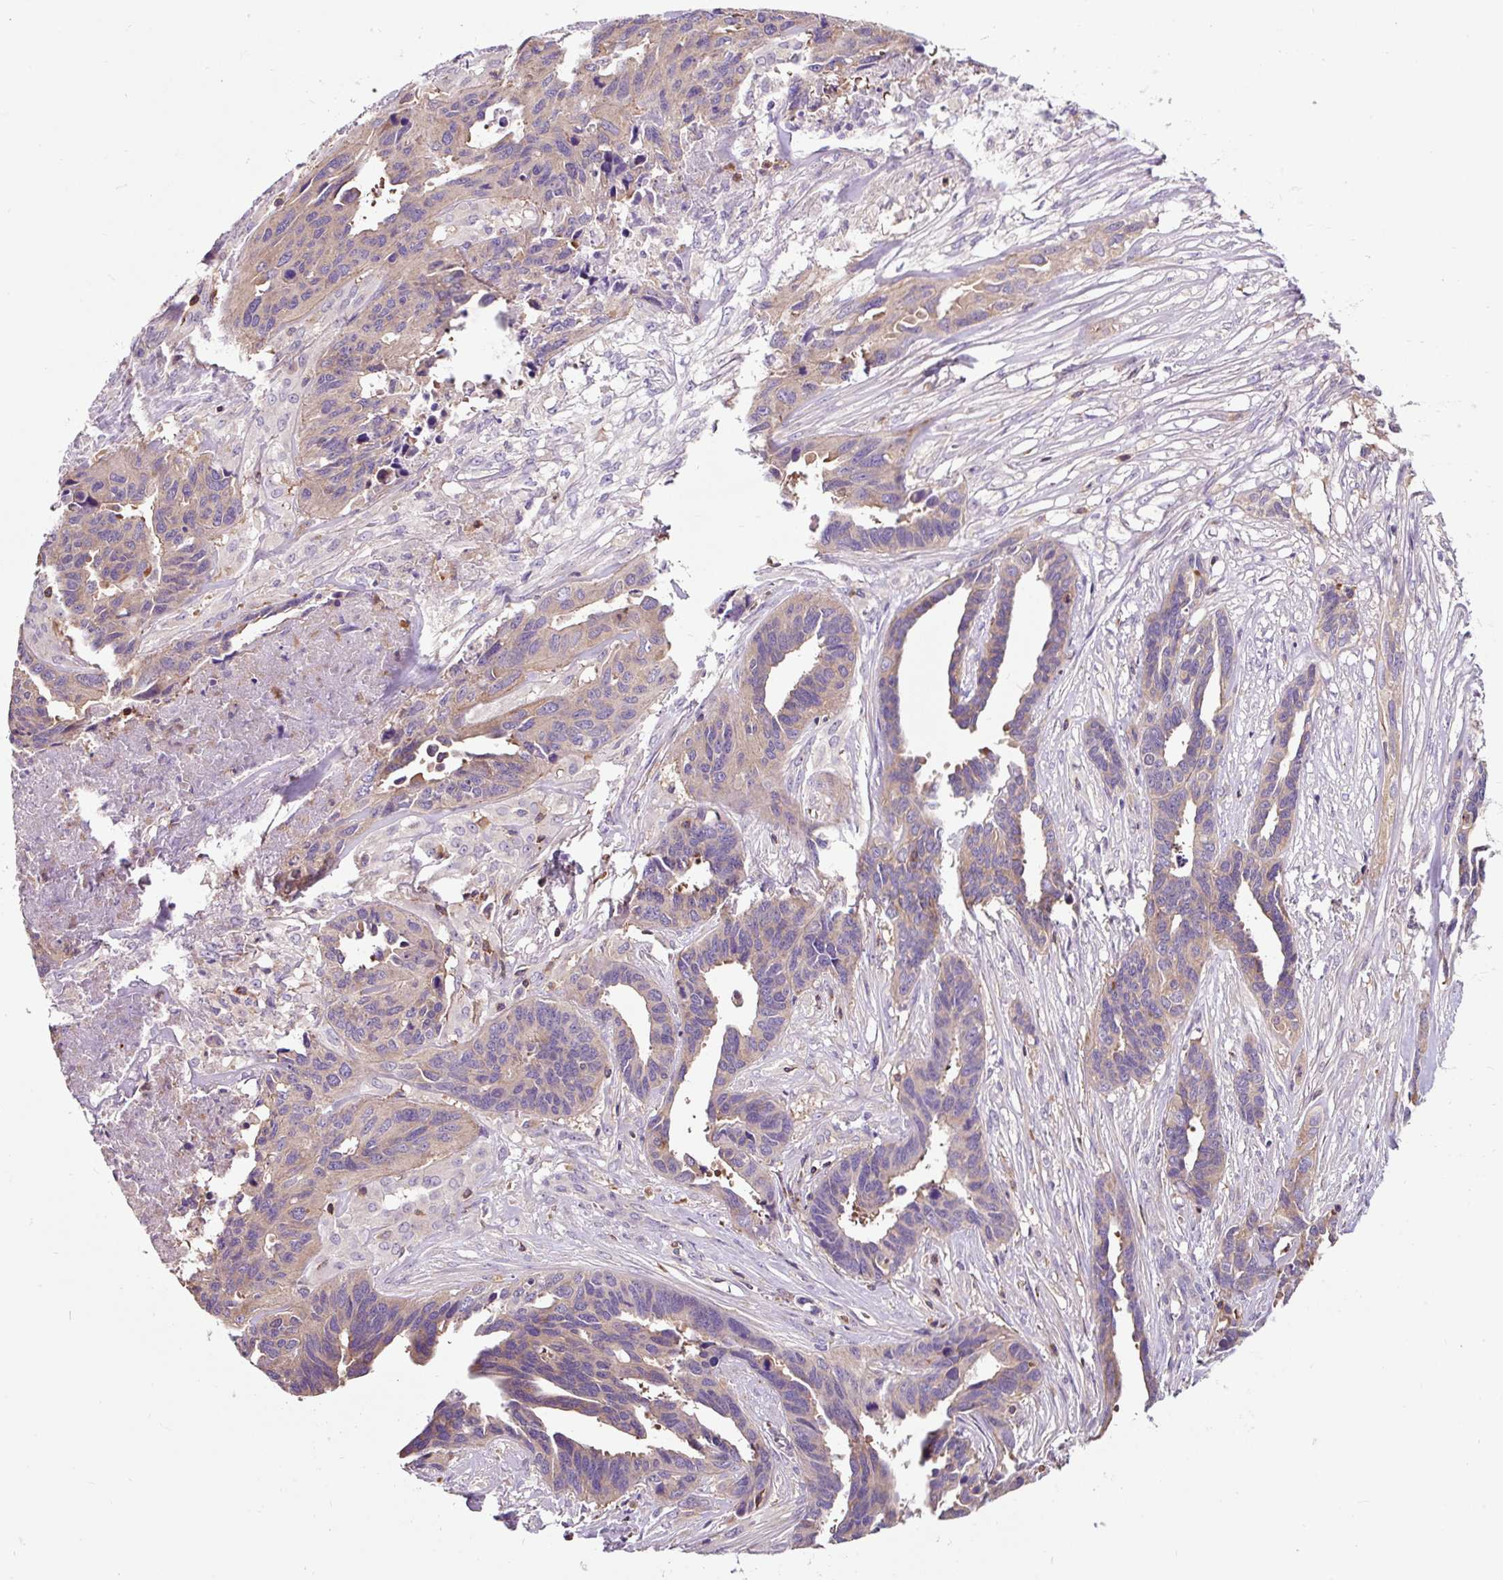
{"staining": {"intensity": "weak", "quantity": "<25%", "location": "cytoplasmic/membranous"}, "tissue": "ovarian cancer", "cell_type": "Tumor cells", "image_type": "cancer", "snomed": [{"axis": "morphology", "description": "Cystadenocarcinoma, serous, NOS"}, {"axis": "topography", "description": "Ovary"}], "caption": "A micrograph of human ovarian cancer is negative for staining in tumor cells. (DAB (3,3'-diaminobenzidine) immunohistochemistry (IHC) with hematoxylin counter stain).", "gene": "CISD3", "patient": {"sex": "female", "age": 64}}